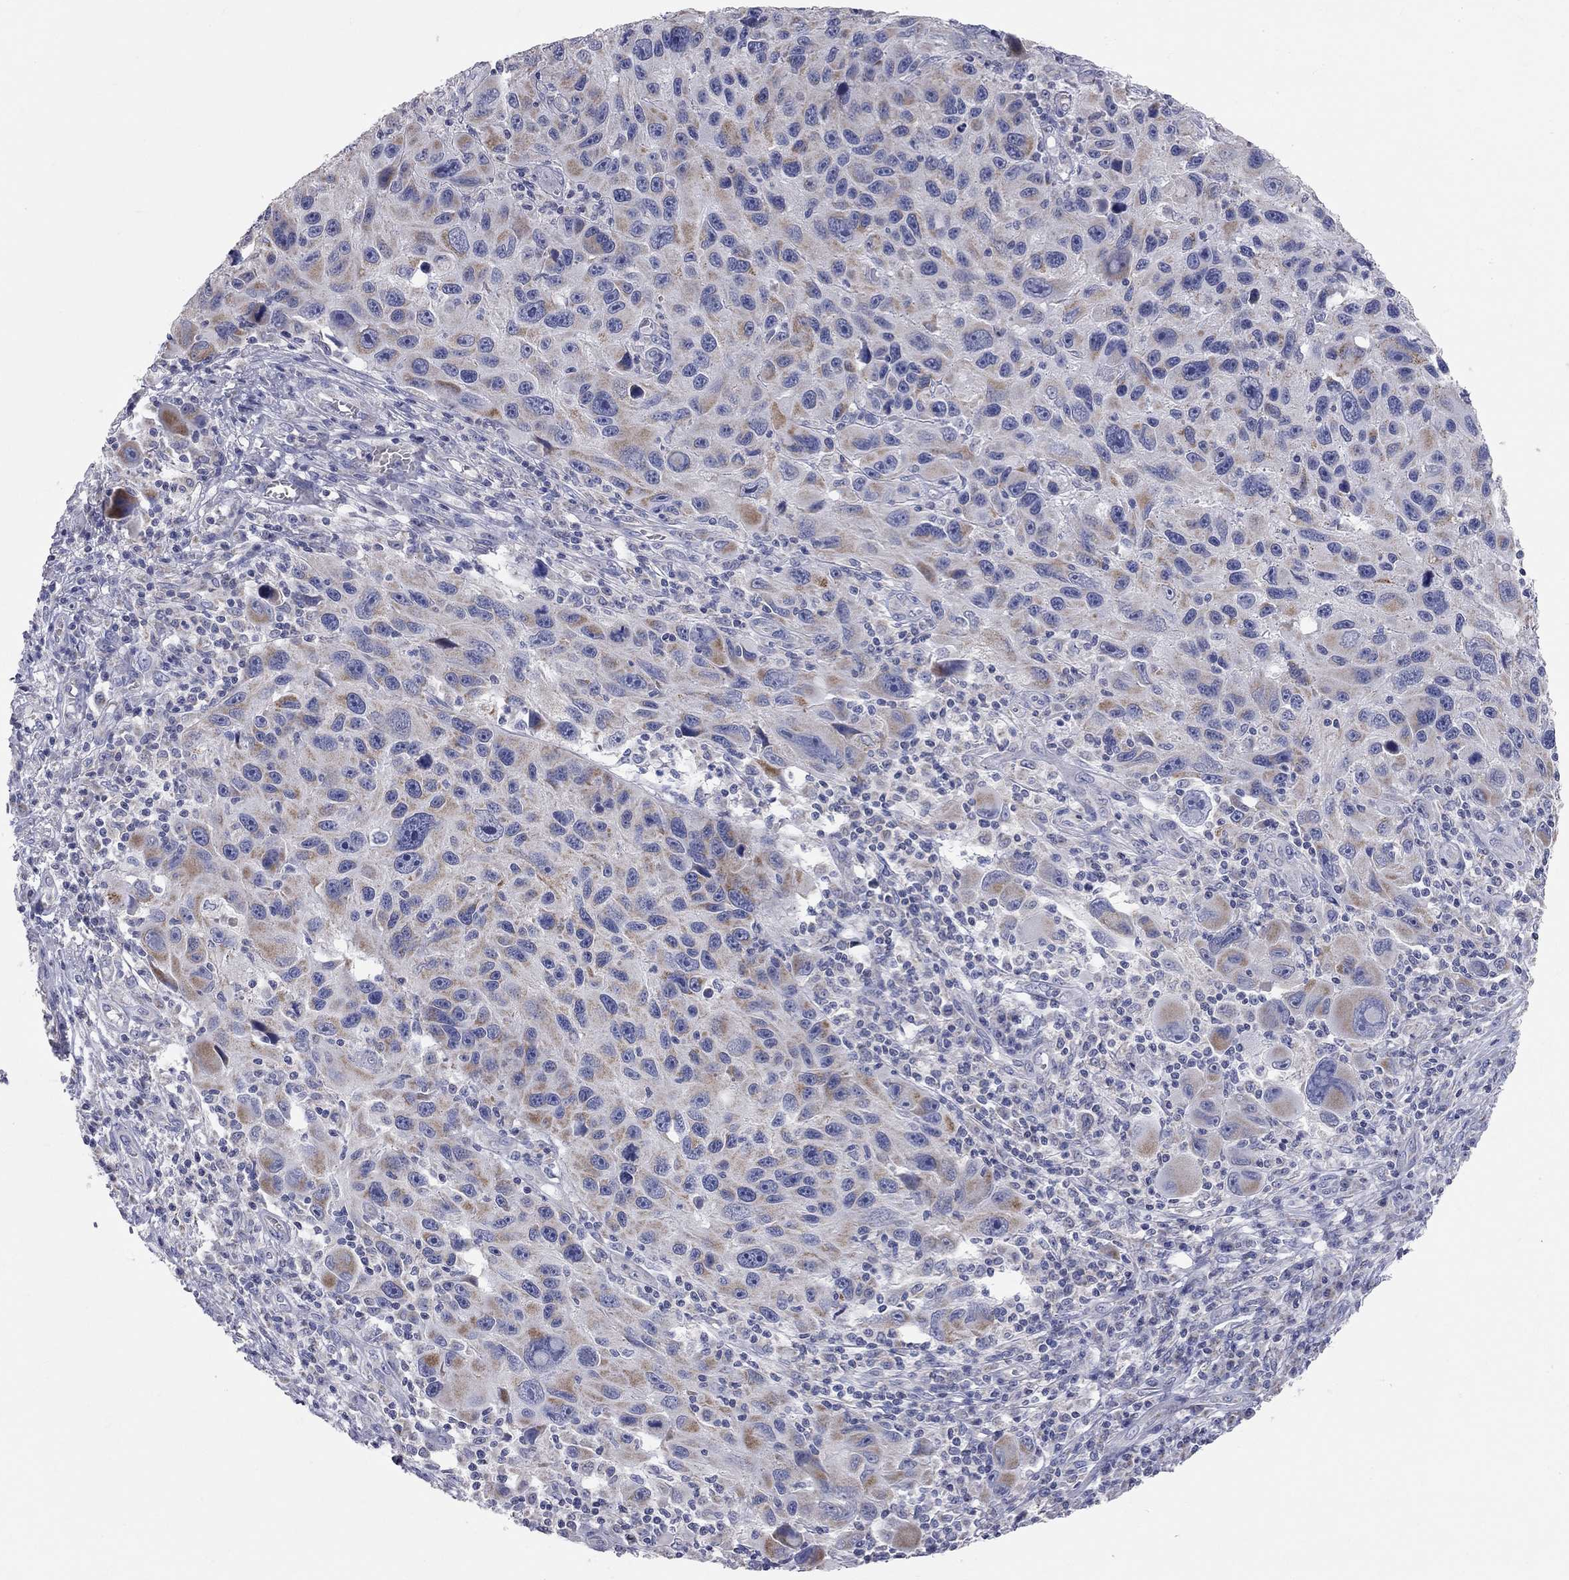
{"staining": {"intensity": "moderate", "quantity": "<25%", "location": "cytoplasmic/membranous"}, "tissue": "melanoma", "cell_type": "Tumor cells", "image_type": "cancer", "snomed": [{"axis": "morphology", "description": "Malignant melanoma, NOS"}, {"axis": "topography", "description": "Skin"}], "caption": "Approximately <25% of tumor cells in melanoma reveal moderate cytoplasmic/membranous protein expression as visualized by brown immunohistochemical staining.", "gene": "CFAP161", "patient": {"sex": "male", "age": 53}}